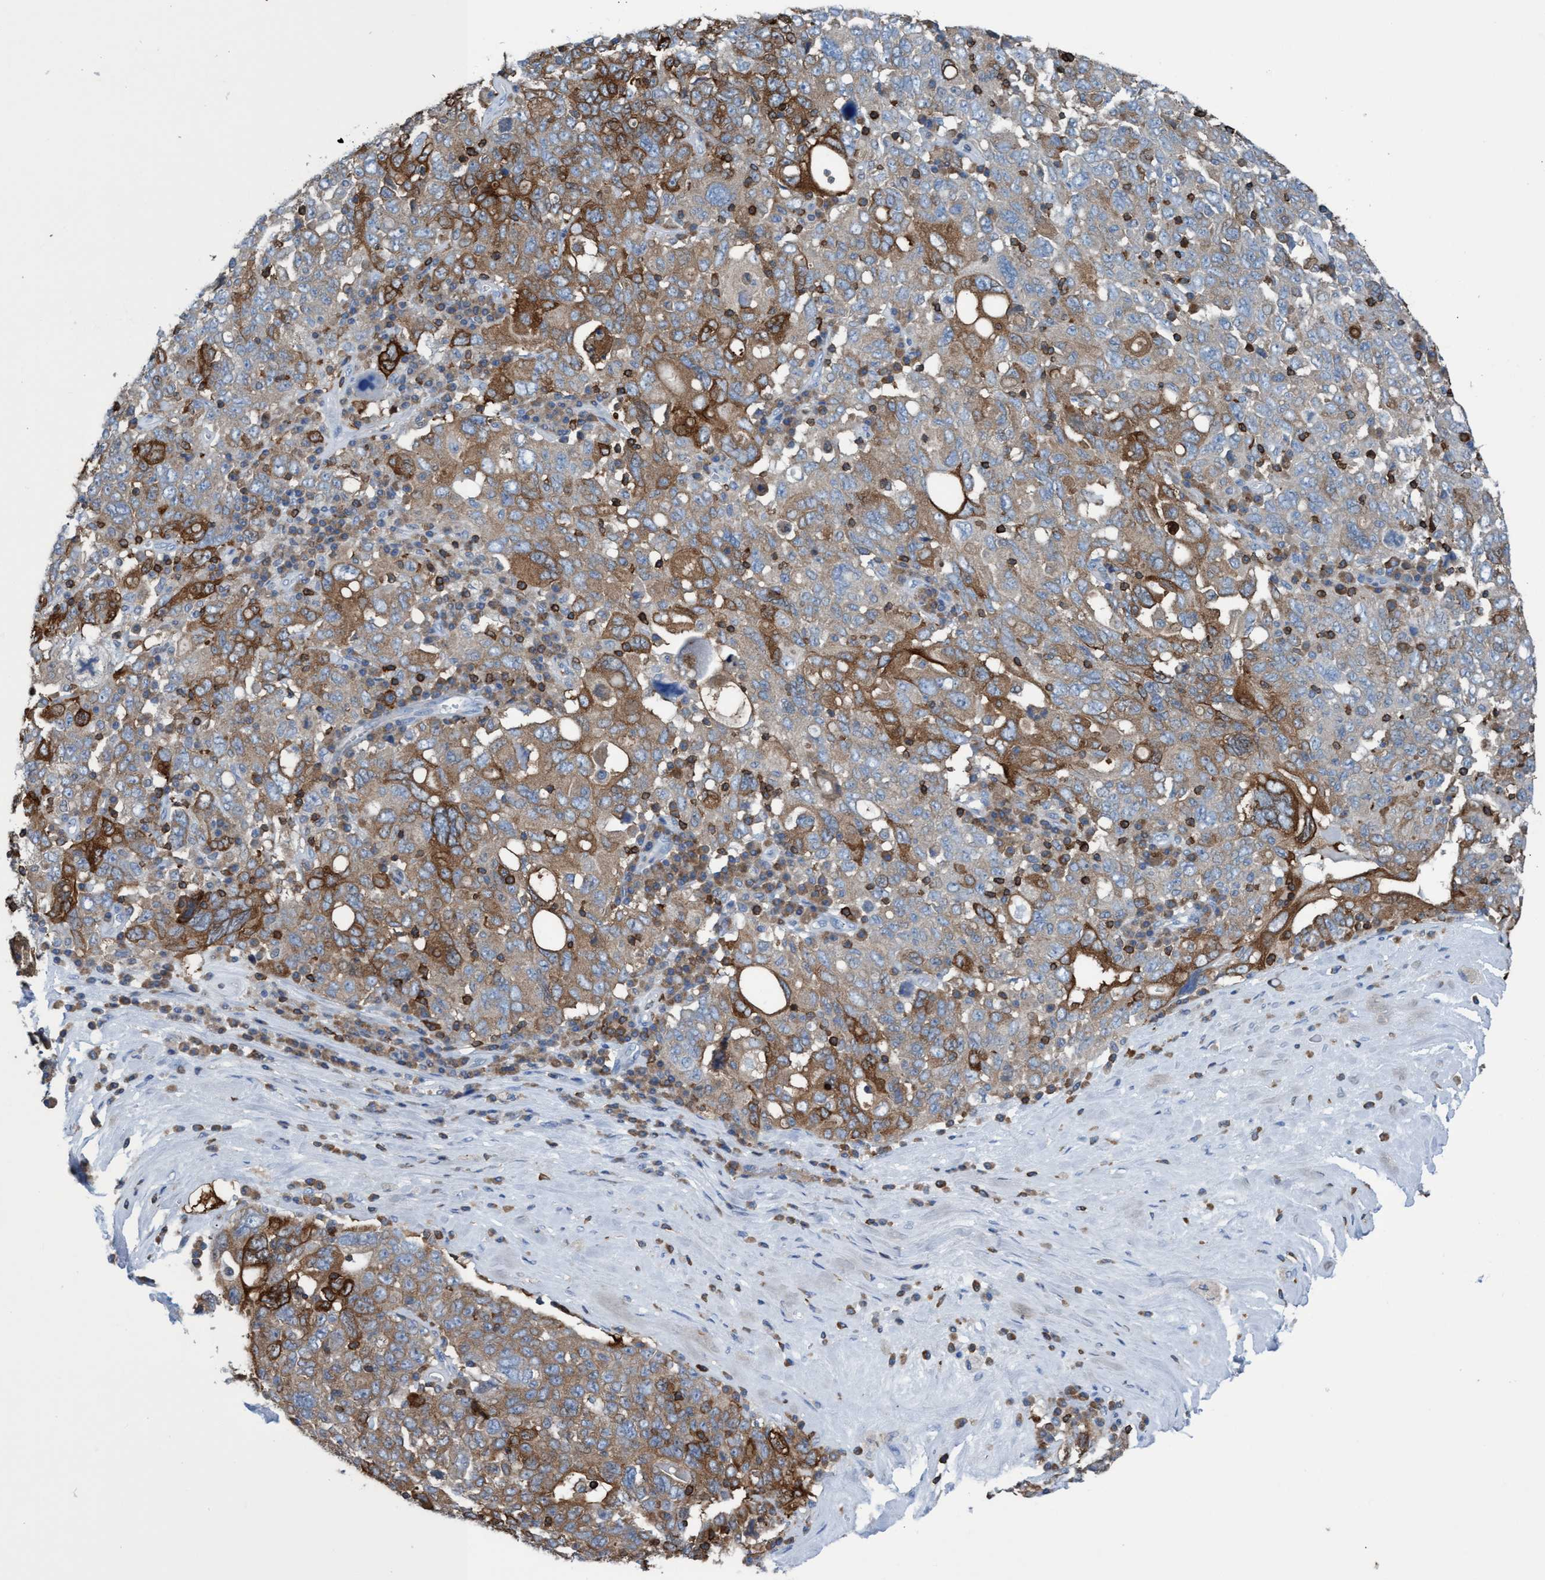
{"staining": {"intensity": "moderate", "quantity": ">75%", "location": "cytoplasmic/membranous"}, "tissue": "ovarian cancer", "cell_type": "Tumor cells", "image_type": "cancer", "snomed": [{"axis": "morphology", "description": "Carcinoma, endometroid"}, {"axis": "topography", "description": "Ovary"}], "caption": "Protein positivity by immunohistochemistry (IHC) shows moderate cytoplasmic/membranous positivity in about >75% of tumor cells in ovarian cancer (endometroid carcinoma). Using DAB (3,3'-diaminobenzidine) (brown) and hematoxylin (blue) stains, captured at high magnification using brightfield microscopy.", "gene": "EZR", "patient": {"sex": "female", "age": 62}}